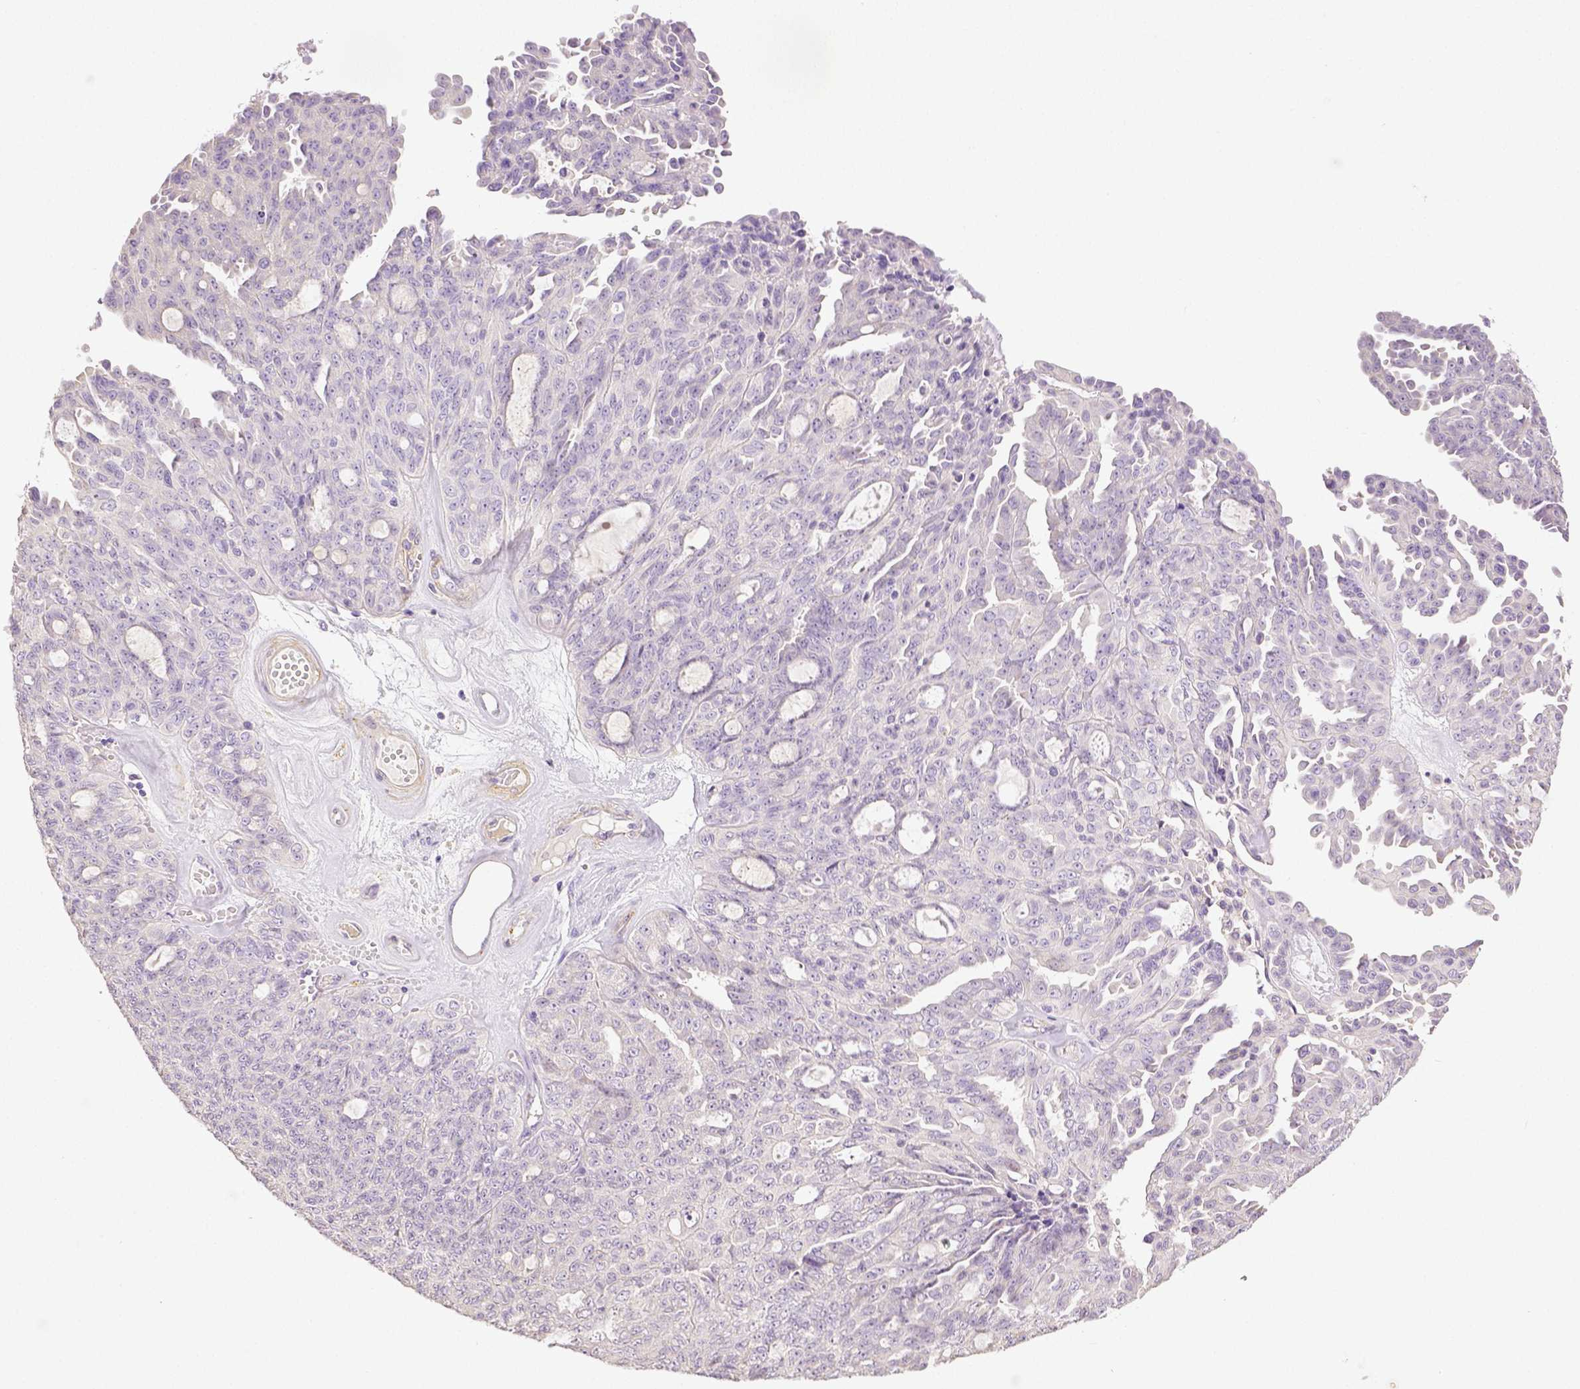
{"staining": {"intensity": "negative", "quantity": "none", "location": "none"}, "tissue": "ovarian cancer", "cell_type": "Tumor cells", "image_type": "cancer", "snomed": [{"axis": "morphology", "description": "Cystadenocarcinoma, serous, NOS"}, {"axis": "topography", "description": "Ovary"}], "caption": "A micrograph of human ovarian cancer (serous cystadenocarcinoma) is negative for staining in tumor cells.", "gene": "THY1", "patient": {"sex": "female", "age": 71}}